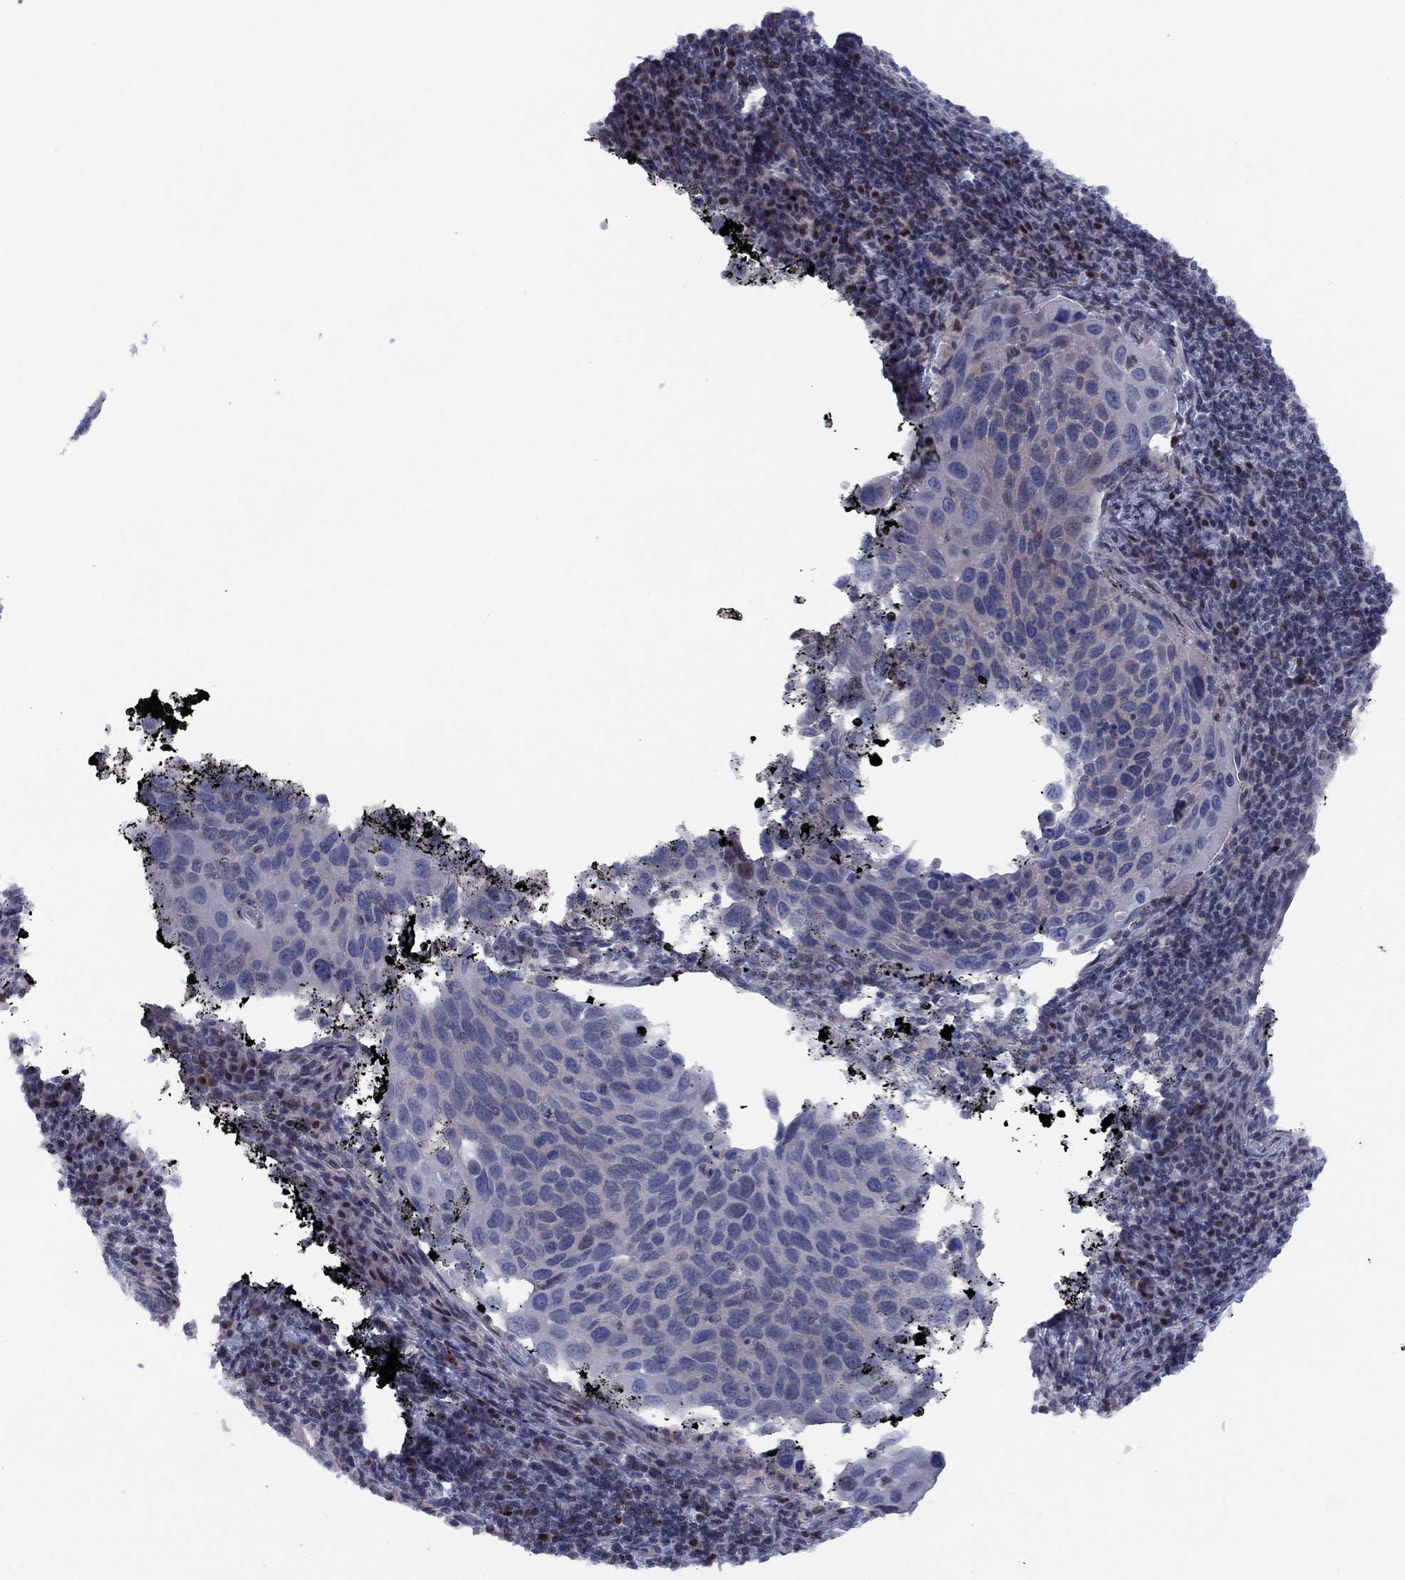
{"staining": {"intensity": "negative", "quantity": "none", "location": "none"}, "tissue": "cervical cancer", "cell_type": "Tumor cells", "image_type": "cancer", "snomed": [{"axis": "morphology", "description": "Squamous cell carcinoma, NOS"}, {"axis": "topography", "description": "Cervix"}], "caption": "Tumor cells show no significant positivity in squamous cell carcinoma (cervical). Brightfield microscopy of immunohistochemistry (IHC) stained with DAB (brown) and hematoxylin (blue), captured at high magnification.", "gene": "SLC4A4", "patient": {"sex": "female", "age": 54}}